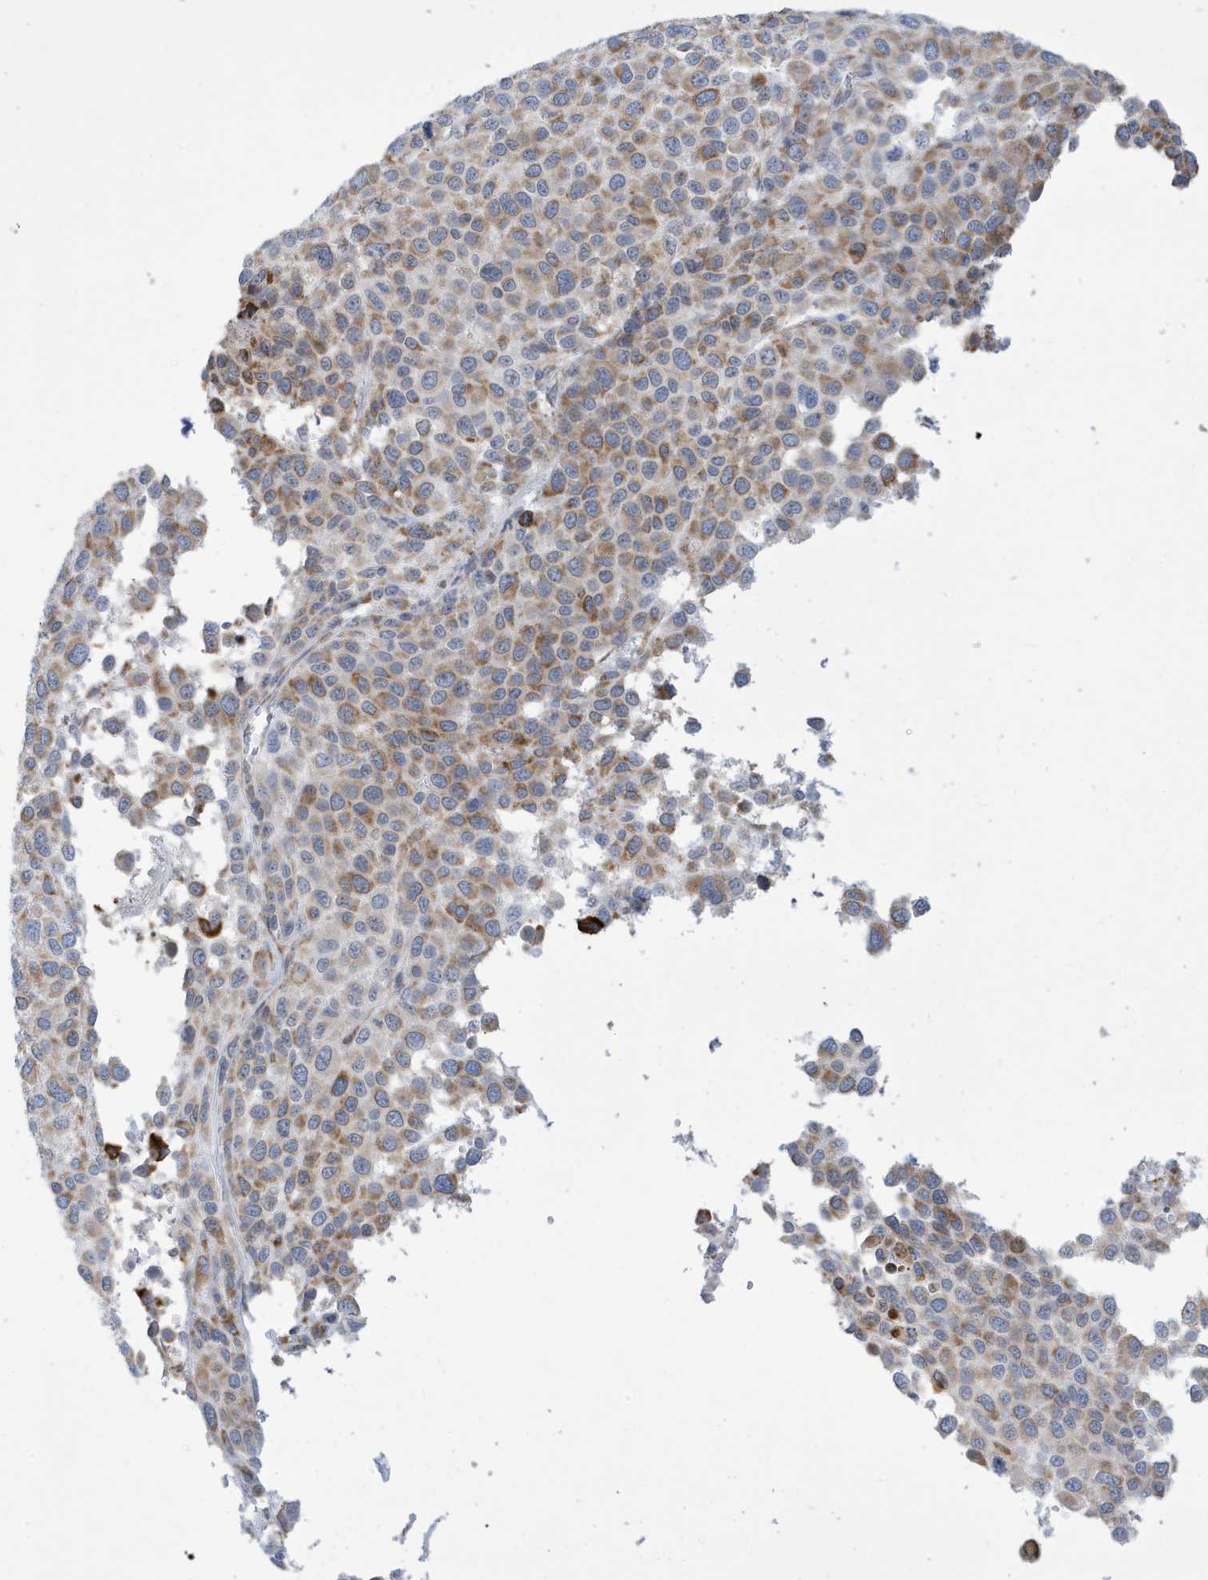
{"staining": {"intensity": "moderate", "quantity": ">75%", "location": "cytoplasmic/membranous"}, "tissue": "melanoma", "cell_type": "Tumor cells", "image_type": "cancer", "snomed": [{"axis": "morphology", "description": "Malignant melanoma, NOS"}, {"axis": "topography", "description": "Skin of trunk"}], "caption": "Human melanoma stained with a brown dye shows moderate cytoplasmic/membranous positive expression in approximately >75% of tumor cells.", "gene": "SEMA3F", "patient": {"sex": "male", "age": 71}}